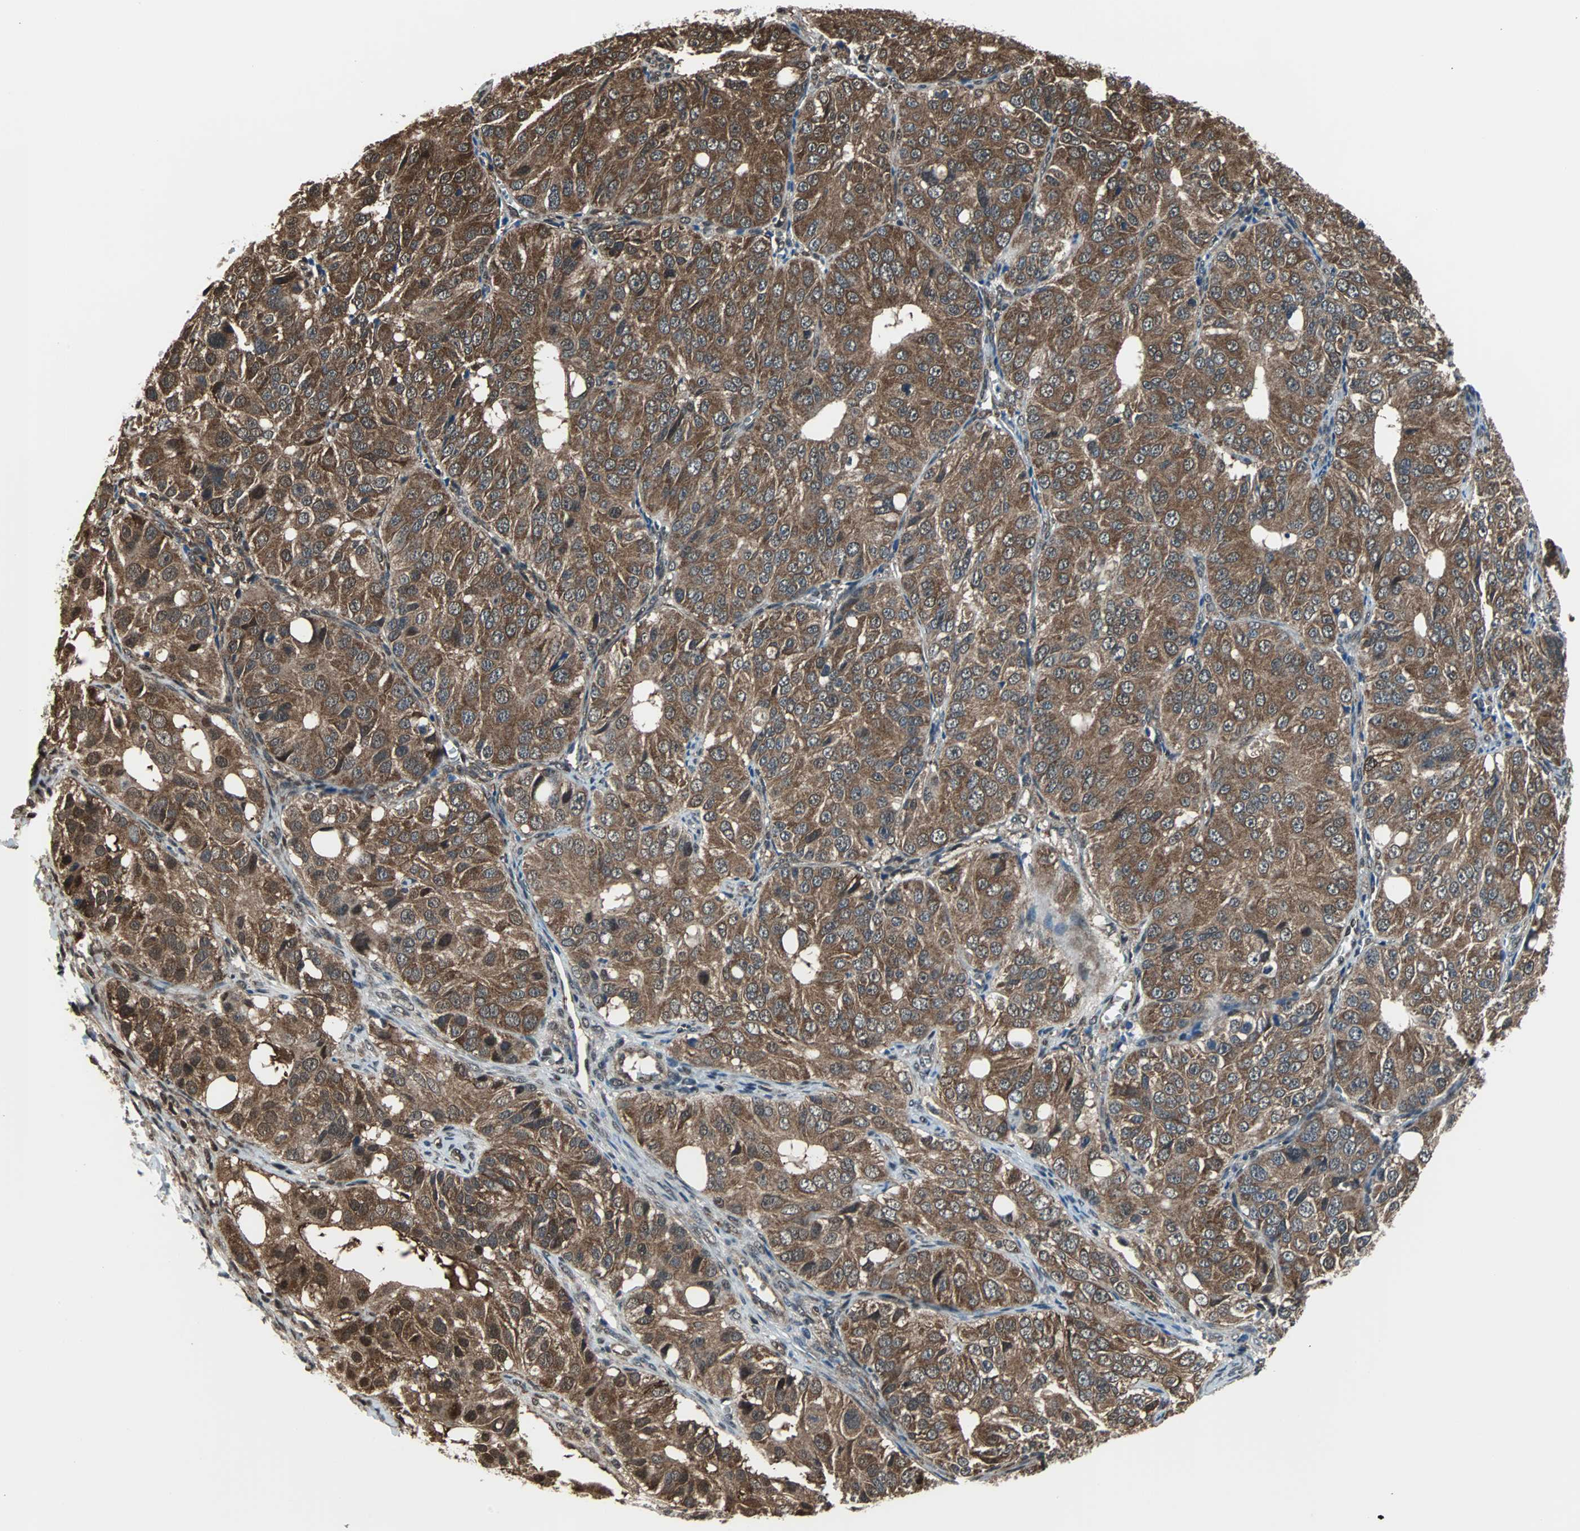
{"staining": {"intensity": "strong", "quantity": "25%-75%", "location": "cytoplasmic/membranous"}, "tissue": "ovarian cancer", "cell_type": "Tumor cells", "image_type": "cancer", "snomed": [{"axis": "morphology", "description": "Carcinoma, endometroid"}, {"axis": "topography", "description": "Ovary"}], "caption": "Tumor cells demonstrate high levels of strong cytoplasmic/membranous staining in about 25%-75% of cells in human ovarian cancer.", "gene": "VCP", "patient": {"sex": "female", "age": 51}}